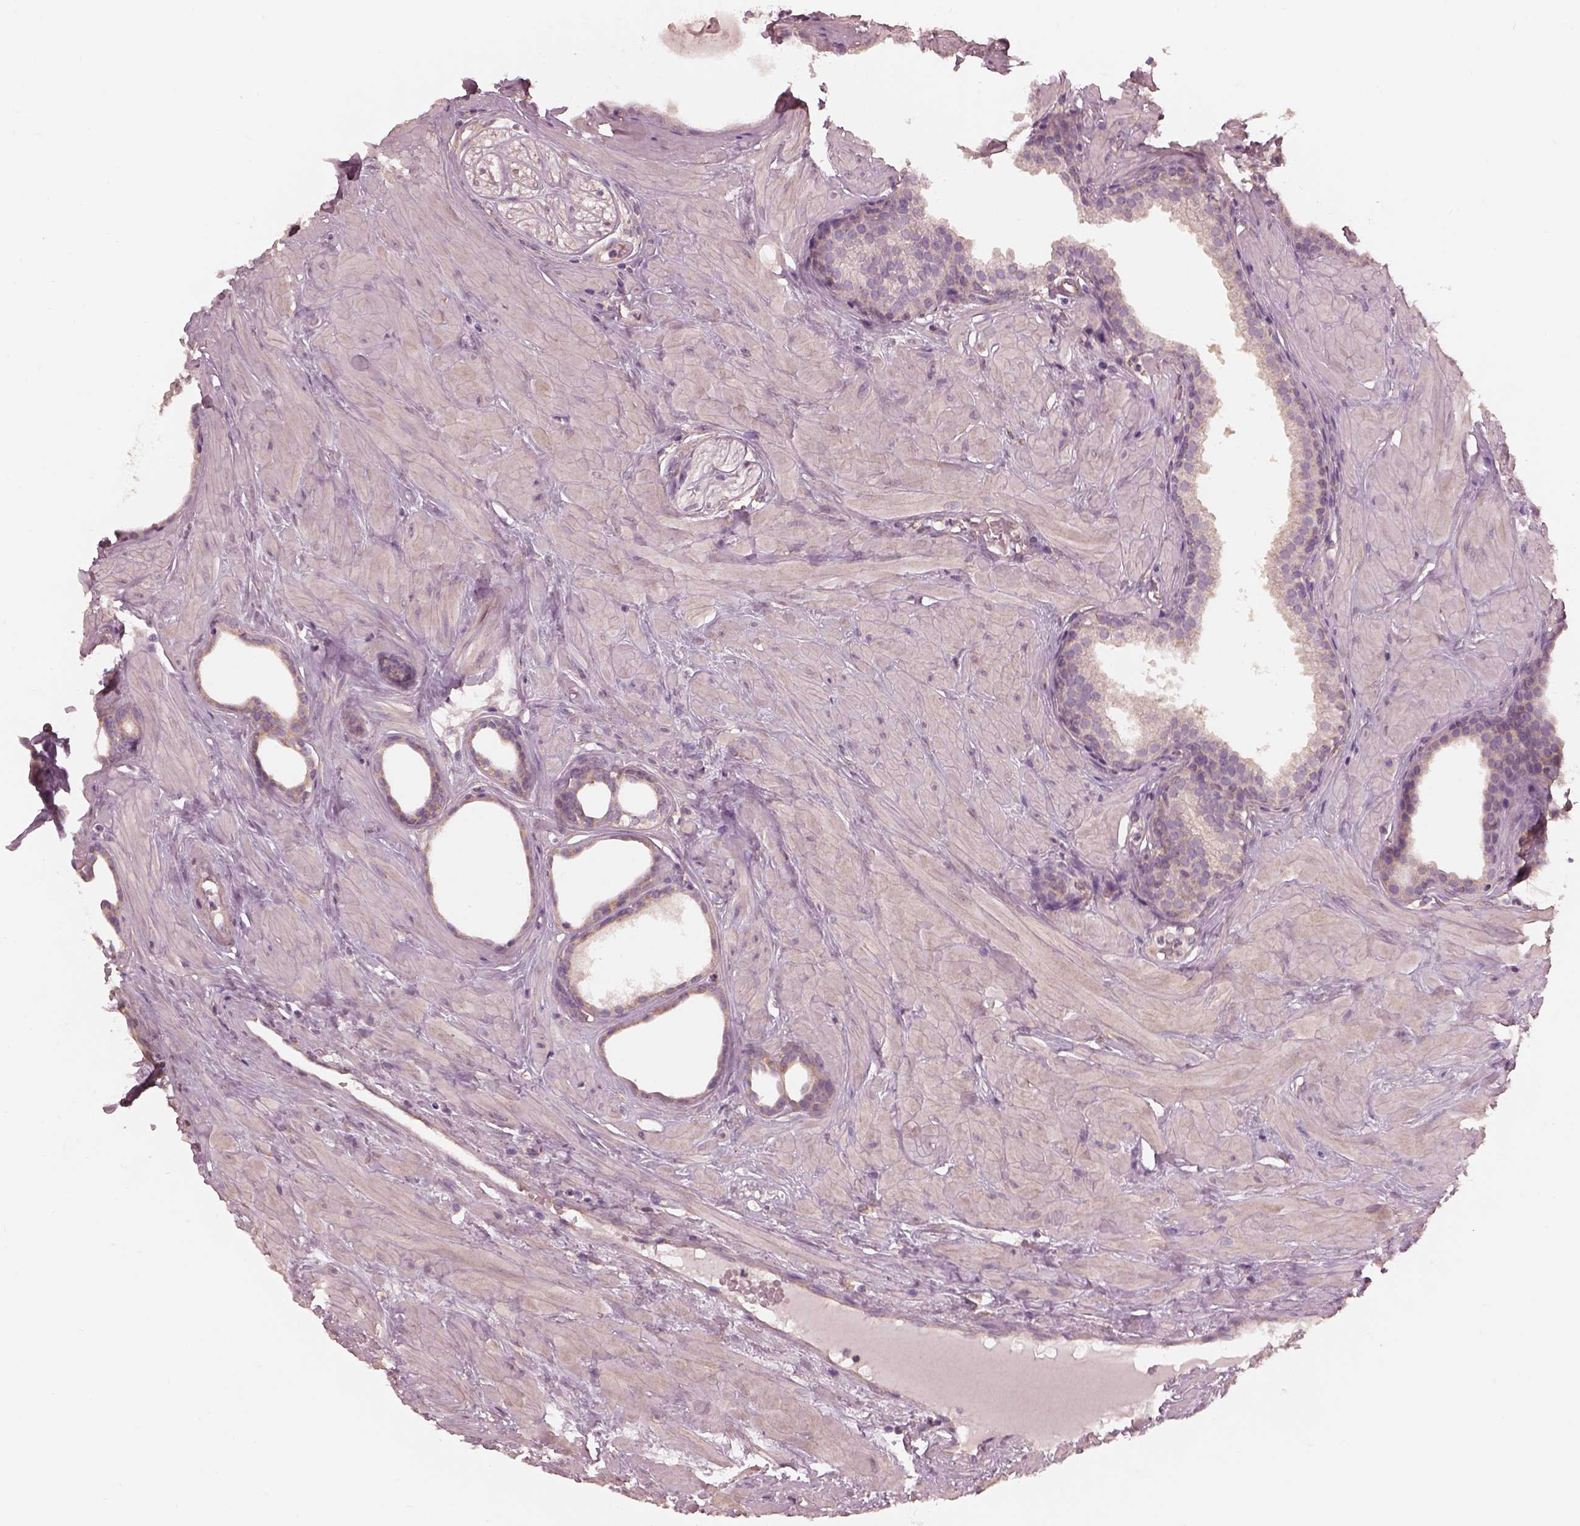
{"staining": {"intensity": "negative", "quantity": "none", "location": "none"}, "tissue": "prostate", "cell_type": "Glandular cells", "image_type": "normal", "snomed": [{"axis": "morphology", "description": "Normal tissue, NOS"}, {"axis": "topography", "description": "Prostate"}], "caption": "The photomicrograph demonstrates no significant staining in glandular cells of prostate. Brightfield microscopy of immunohistochemistry (IHC) stained with DAB (3,3'-diaminobenzidine) (brown) and hematoxylin (blue), captured at high magnification.", "gene": "PRKACG", "patient": {"sex": "male", "age": 48}}